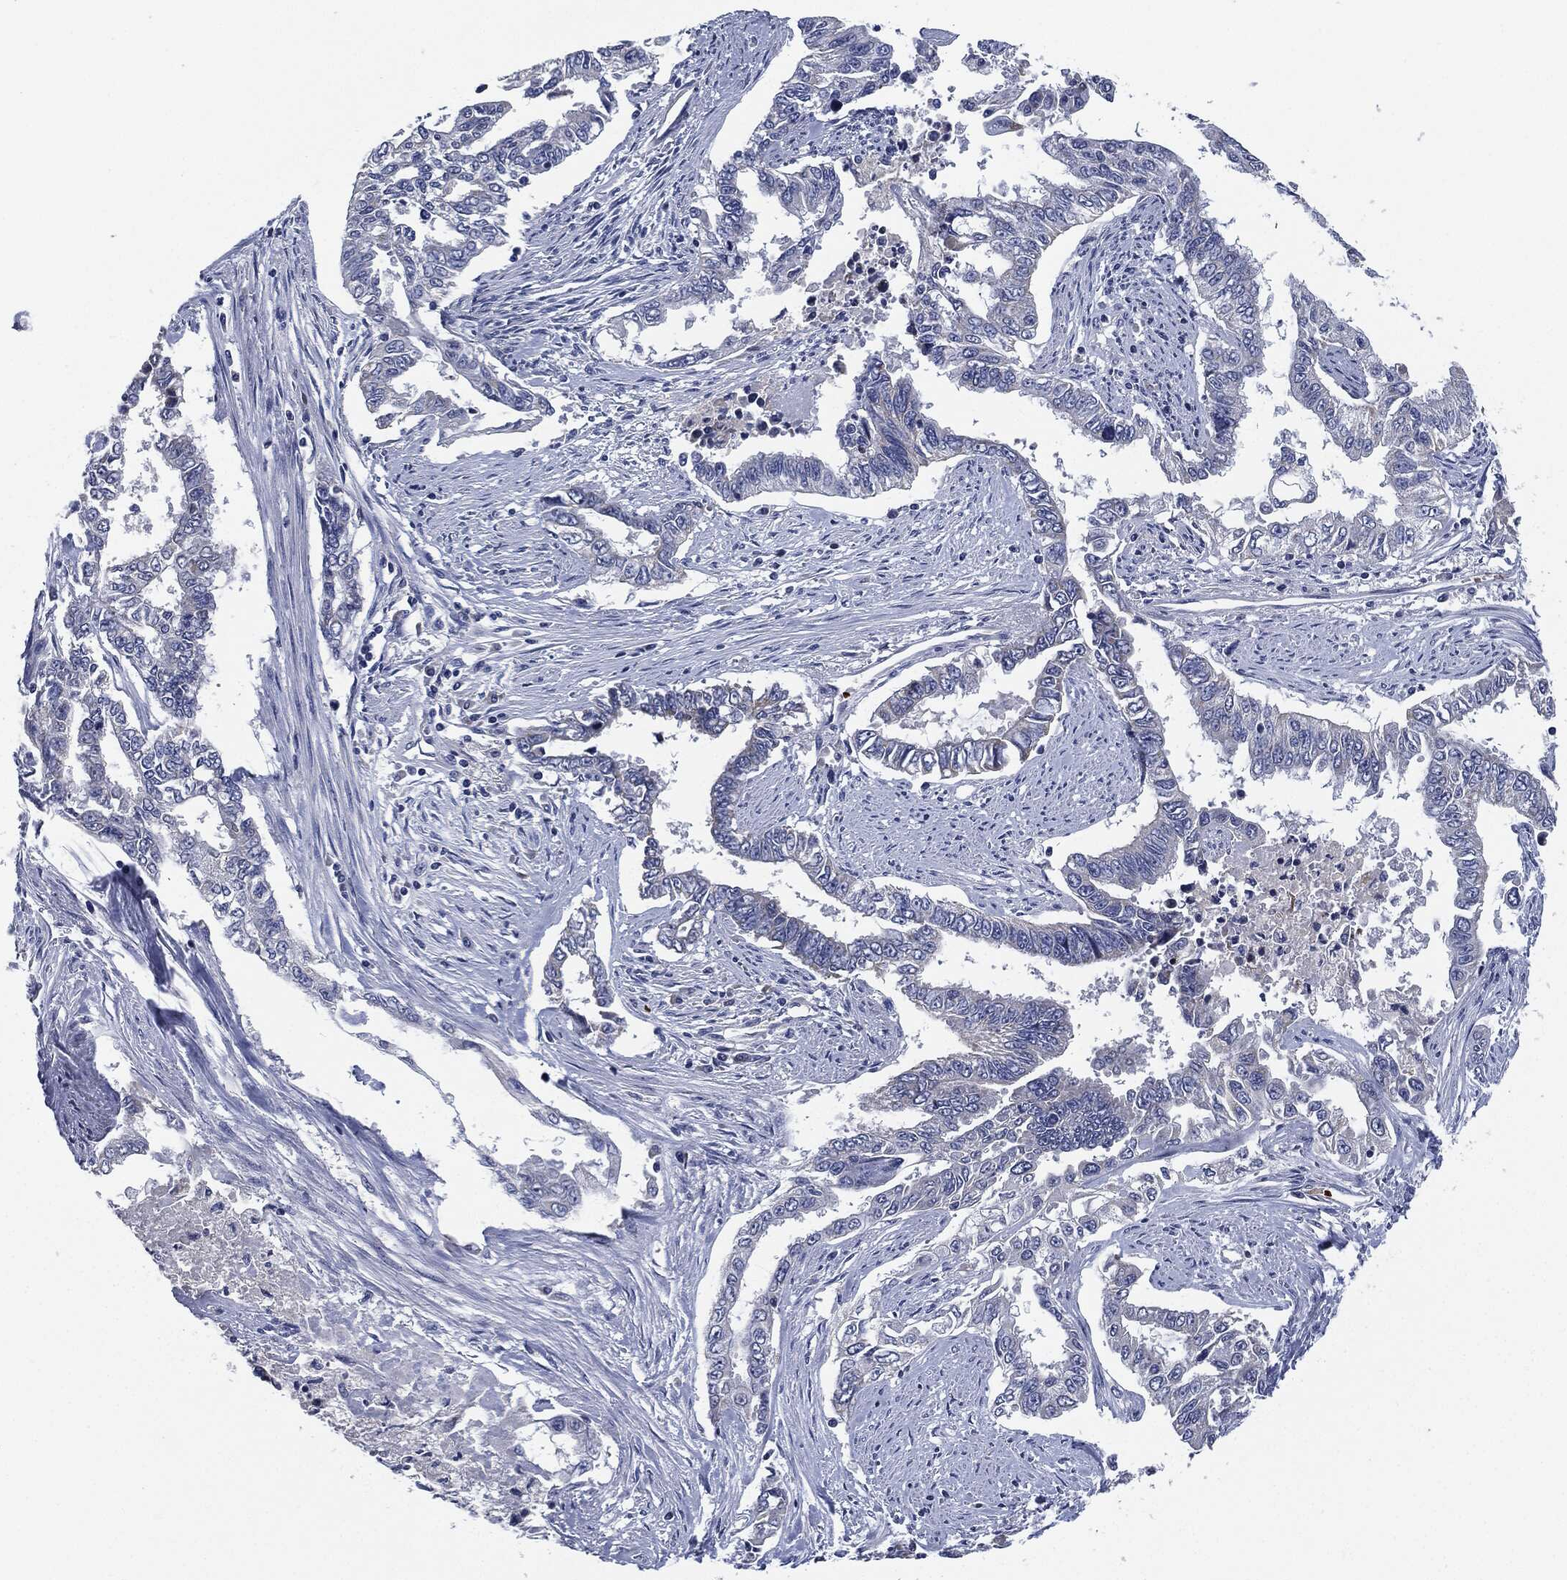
{"staining": {"intensity": "negative", "quantity": "none", "location": "none"}, "tissue": "endometrial cancer", "cell_type": "Tumor cells", "image_type": "cancer", "snomed": [{"axis": "morphology", "description": "Adenocarcinoma, NOS"}, {"axis": "topography", "description": "Uterus"}], "caption": "DAB (3,3'-diaminobenzidine) immunohistochemical staining of human adenocarcinoma (endometrial) reveals no significant expression in tumor cells.", "gene": "SIGLEC9", "patient": {"sex": "female", "age": 59}}